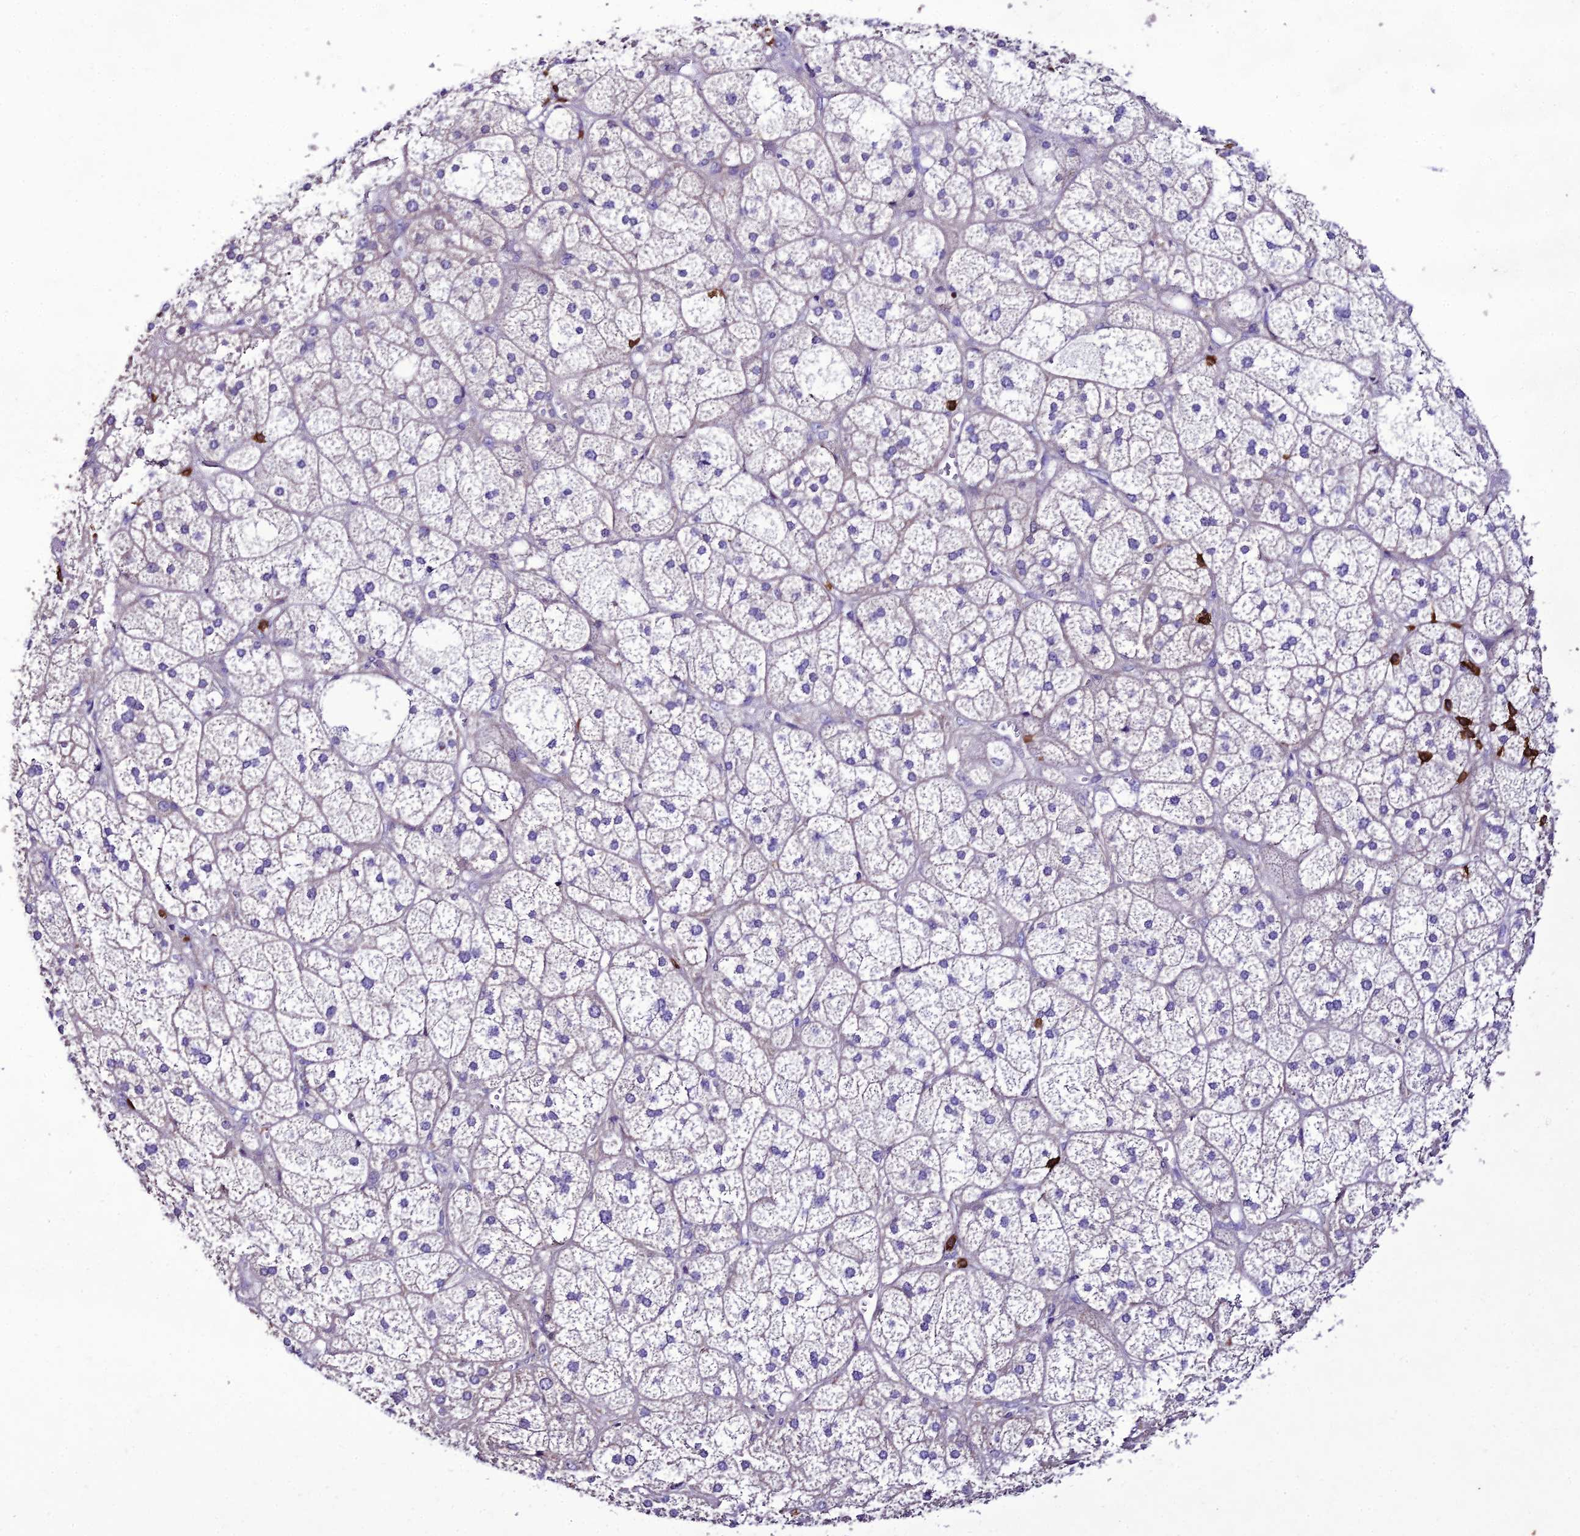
{"staining": {"intensity": "negative", "quantity": "none", "location": "none"}, "tissue": "adrenal gland", "cell_type": "Glandular cells", "image_type": "normal", "snomed": [{"axis": "morphology", "description": "Normal tissue, NOS"}, {"axis": "topography", "description": "Adrenal gland"}], "caption": "Immunohistochemistry photomicrograph of benign adrenal gland: adrenal gland stained with DAB shows no significant protein expression in glandular cells. (Stains: DAB (3,3'-diaminobenzidine) IHC with hematoxylin counter stain, Microscopy: brightfield microscopy at high magnification).", "gene": "PTPRCAP", "patient": {"sex": "female", "age": 61}}